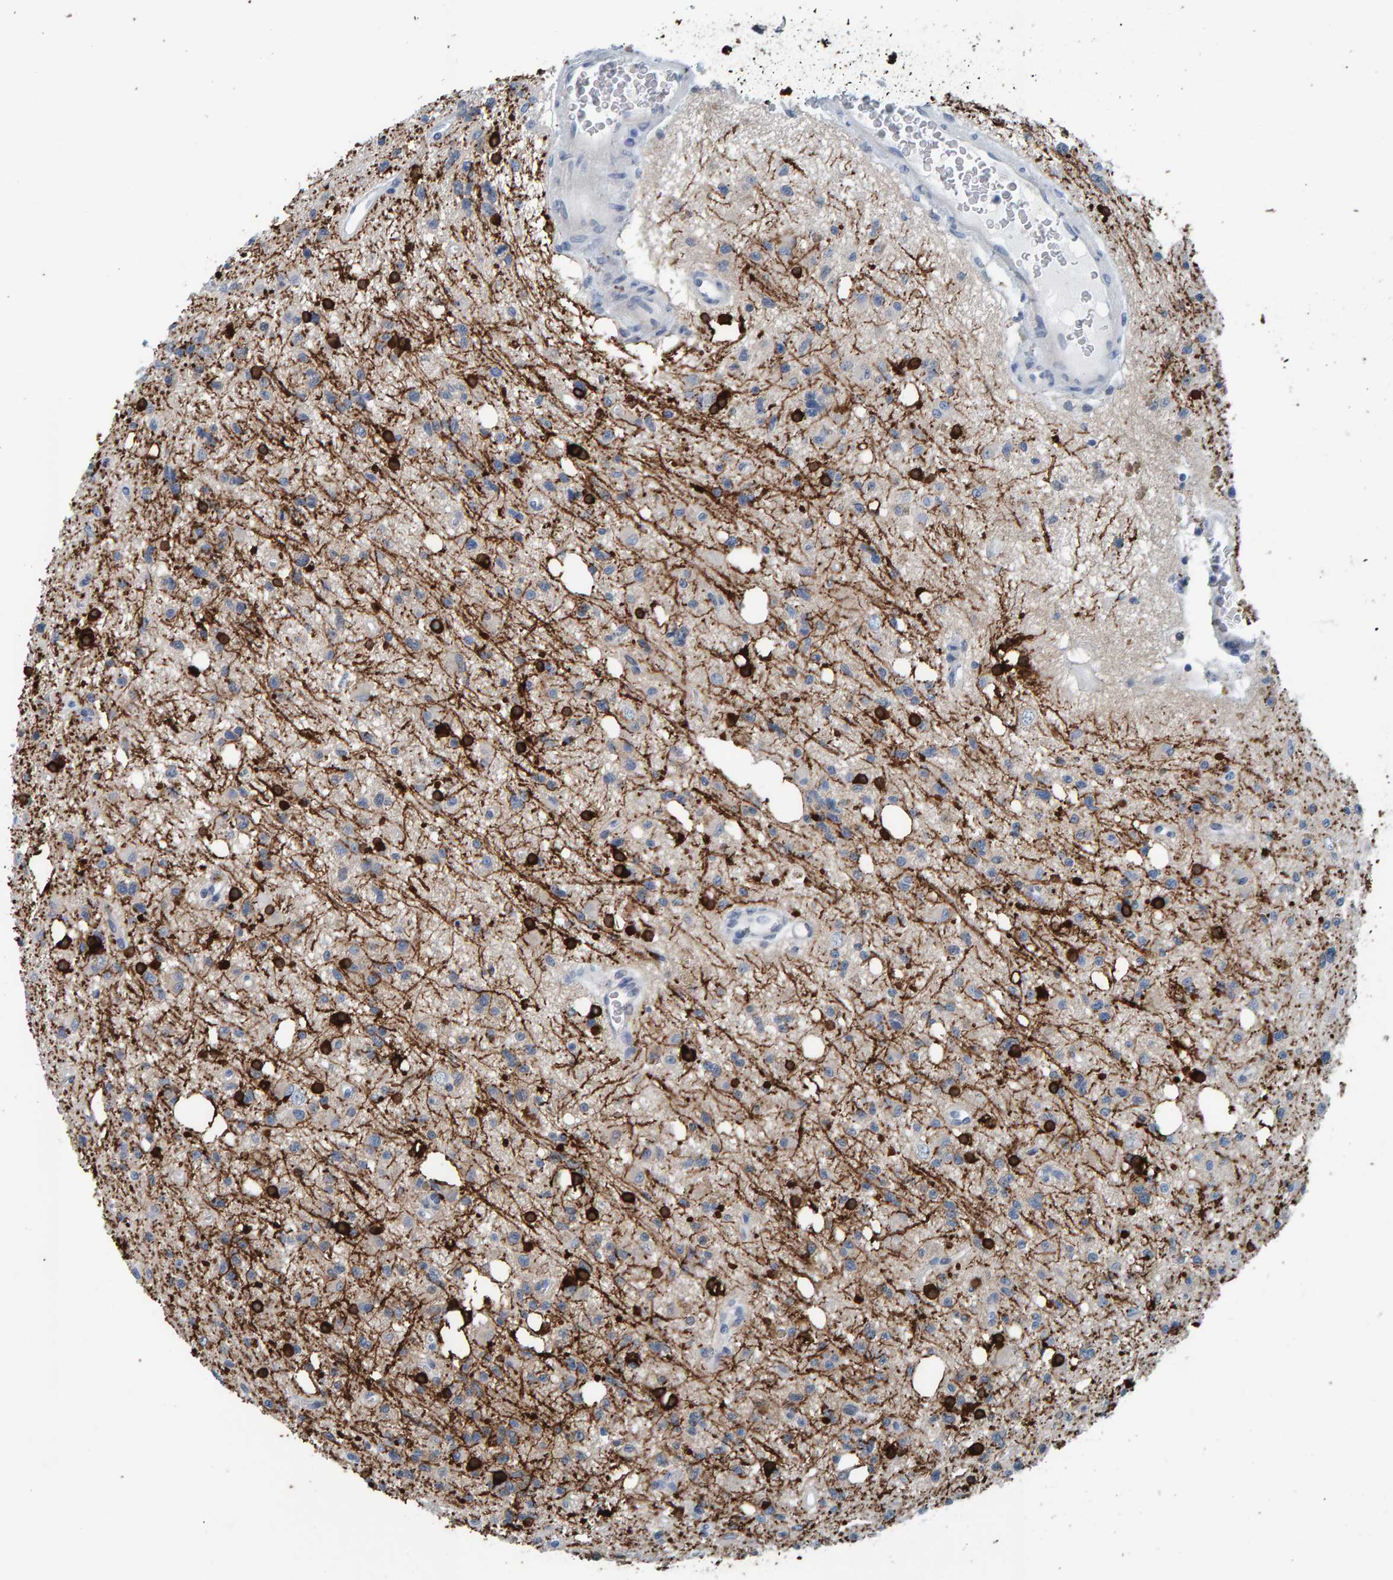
{"staining": {"intensity": "strong", "quantity": "25%-75%", "location": "cytoplasmic/membranous"}, "tissue": "glioma", "cell_type": "Tumor cells", "image_type": "cancer", "snomed": [{"axis": "morphology", "description": "Glioma, malignant, High grade"}, {"axis": "topography", "description": "Brain"}], "caption": "A histopathology image showing strong cytoplasmic/membranous staining in approximately 25%-75% of tumor cells in malignant high-grade glioma, as visualized by brown immunohistochemical staining.", "gene": "CNP", "patient": {"sex": "female", "age": 62}}